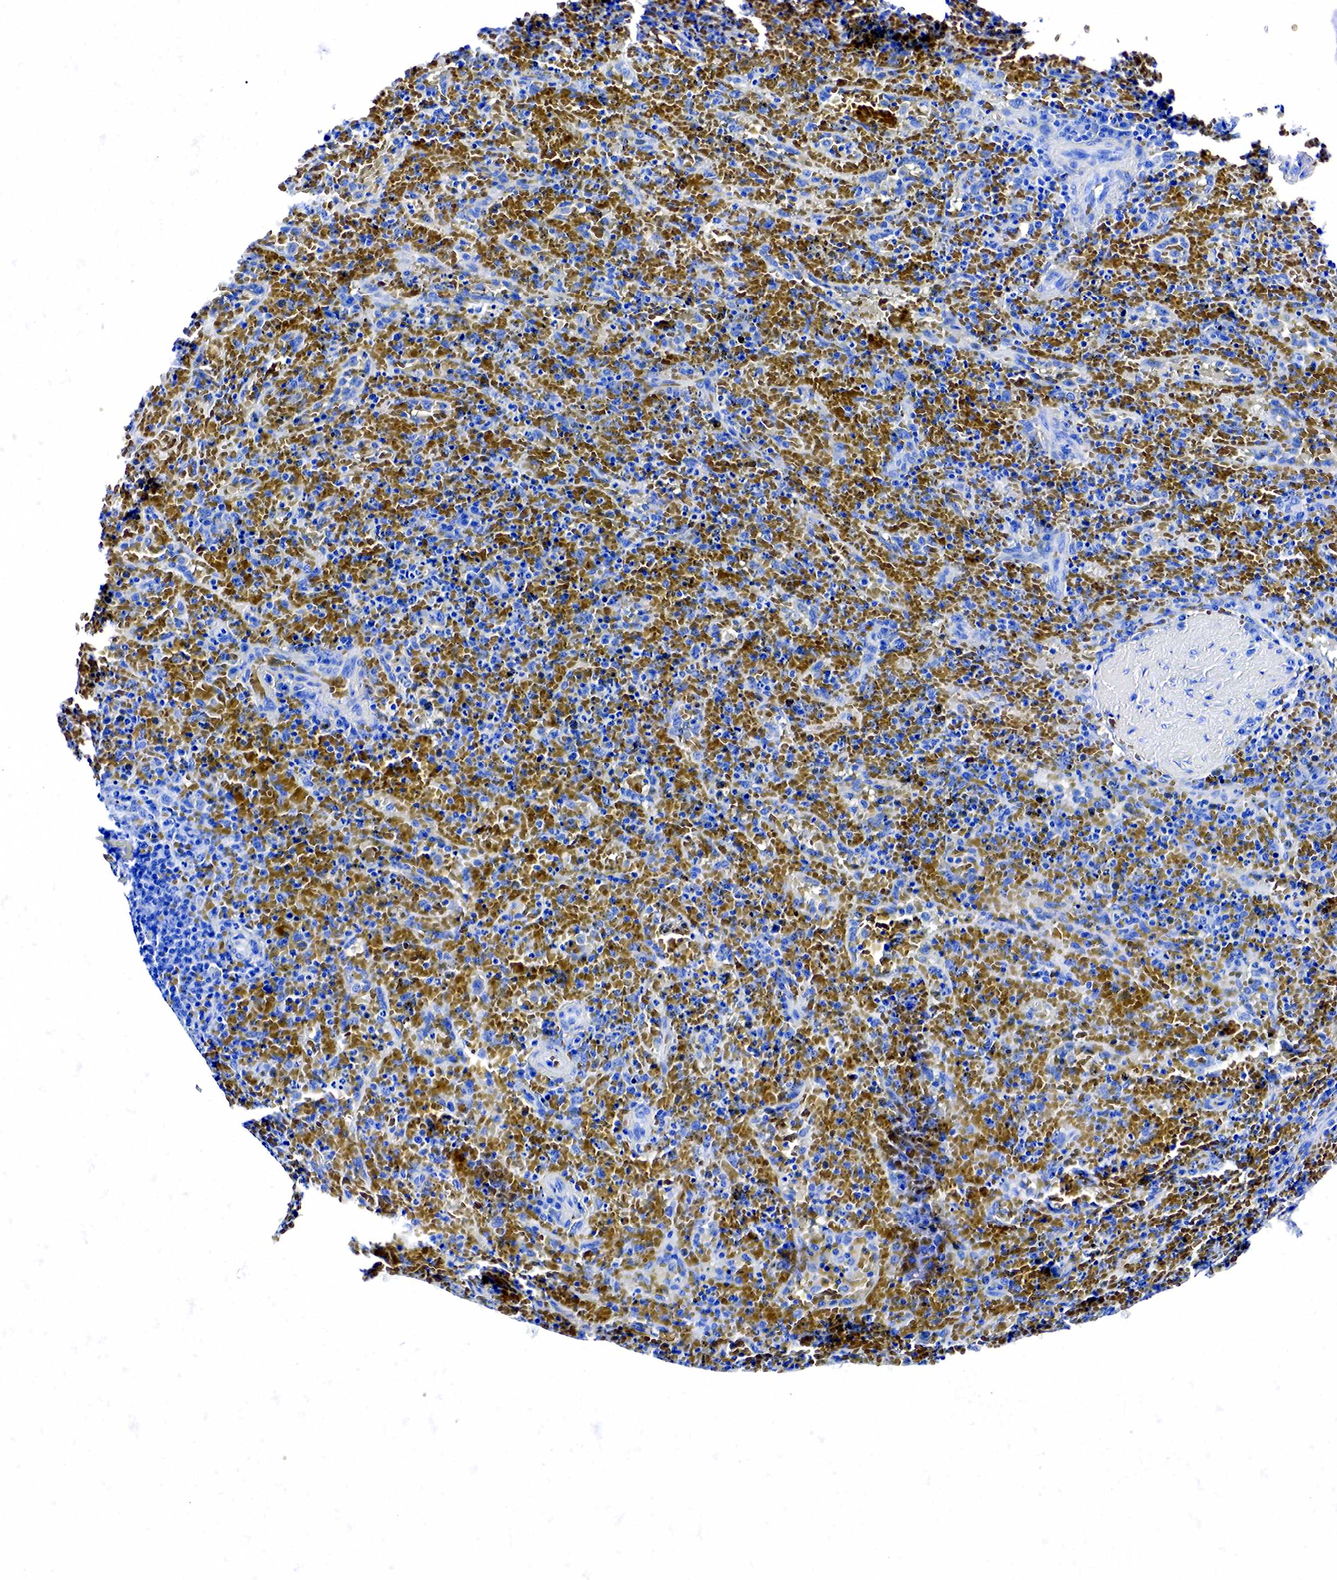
{"staining": {"intensity": "negative", "quantity": "none", "location": "none"}, "tissue": "lymphoma", "cell_type": "Tumor cells", "image_type": "cancer", "snomed": [{"axis": "morphology", "description": "Malignant lymphoma, non-Hodgkin's type, High grade"}, {"axis": "topography", "description": "Spleen"}, {"axis": "topography", "description": "Lymph node"}], "caption": "Immunohistochemical staining of malignant lymphoma, non-Hodgkin's type (high-grade) demonstrates no significant positivity in tumor cells.", "gene": "ACP3", "patient": {"sex": "female", "age": 70}}